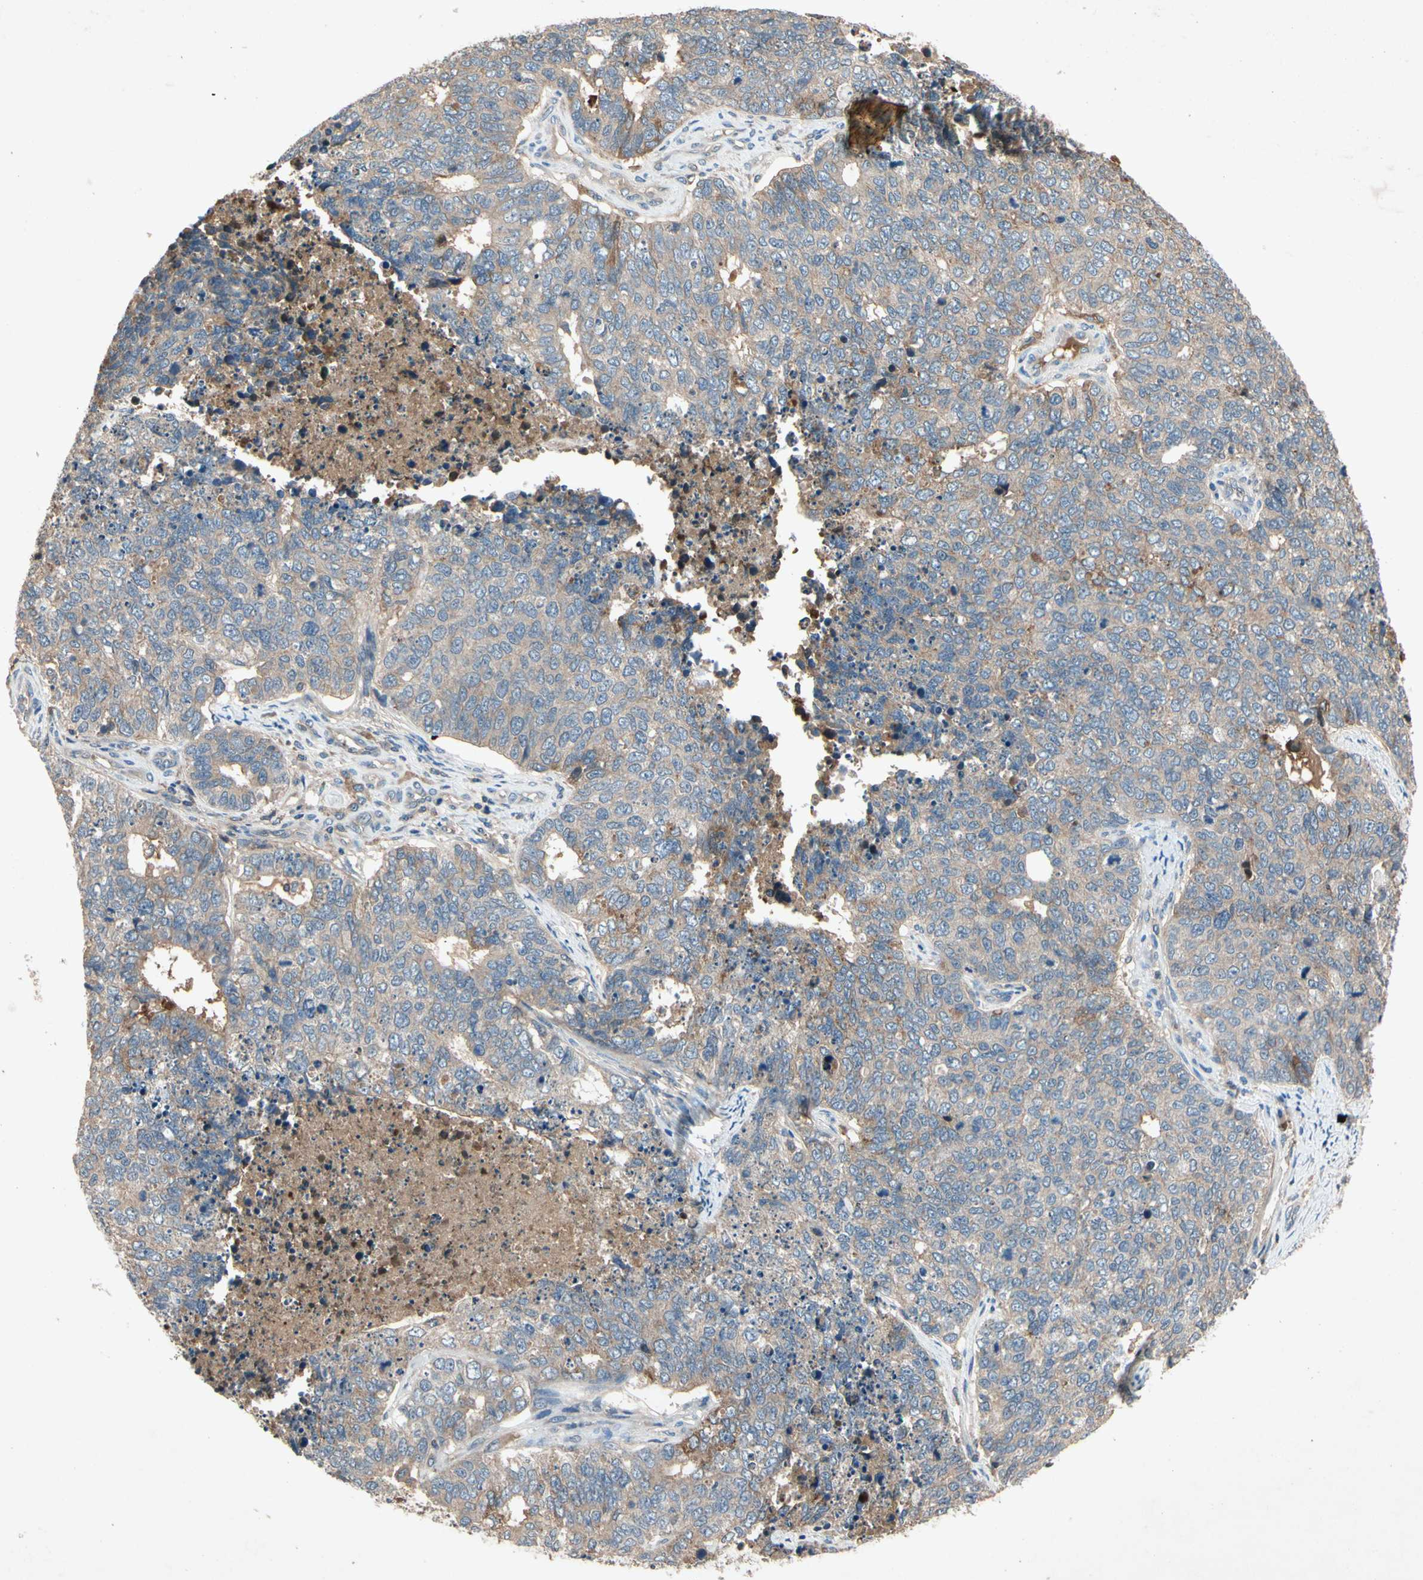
{"staining": {"intensity": "weak", "quantity": "25%-75%", "location": "cytoplasmic/membranous"}, "tissue": "cervical cancer", "cell_type": "Tumor cells", "image_type": "cancer", "snomed": [{"axis": "morphology", "description": "Squamous cell carcinoma, NOS"}, {"axis": "topography", "description": "Cervix"}], "caption": "Immunohistochemical staining of human cervical cancer exhibits weak cytoplasmic/membranous protein expression in approximately 25%-75% of tumor cells. (Stains: DAB in brown, nuclei in blue, Microscopy: brightfield microscopy at high magnification).", "gene": "IL1RL1", "patient": {"sex": "female", "age": 63}}